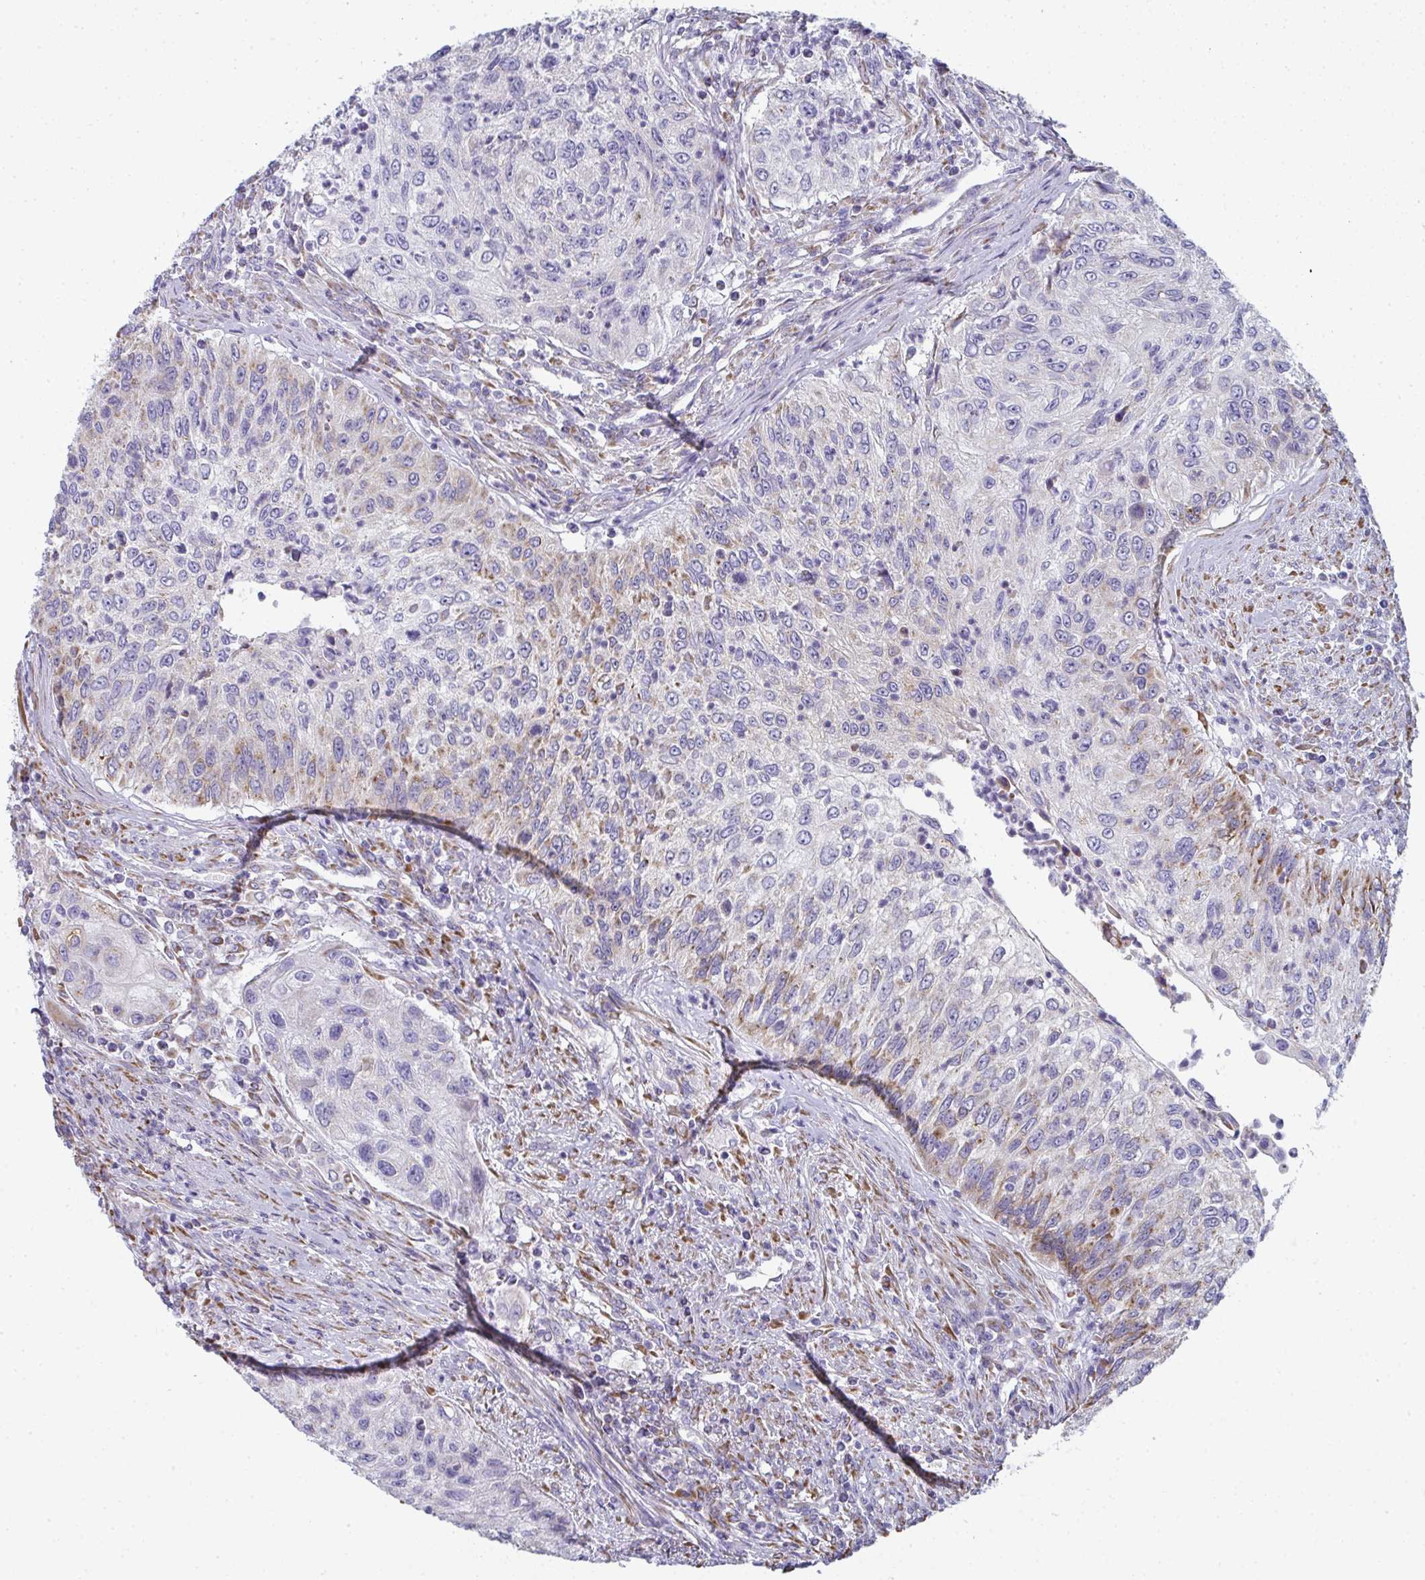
{"staining": {"intensity": "weak", "quantity": "25%-75%", "location": "cytoplasmic/membranous"}, "tissue": "urothelial cancer", "cell_type": "Tumor cells", "image_type": "cancer", "snomed": [{"axis": "morphology", "description": "Urothelial carcinoma, High grade"}, {"axis": "topography", "description": "Urinary bladder"}], "caption": "Human high-grade urothelial carcinoma stained for a protein (brown) demonstrates weak cytoplasmic/membranous positive positivity in approximately 25%-75% of tumor cells.", "gene": "SHROOM1", "patient": {"sex": "female", "age": 60}}